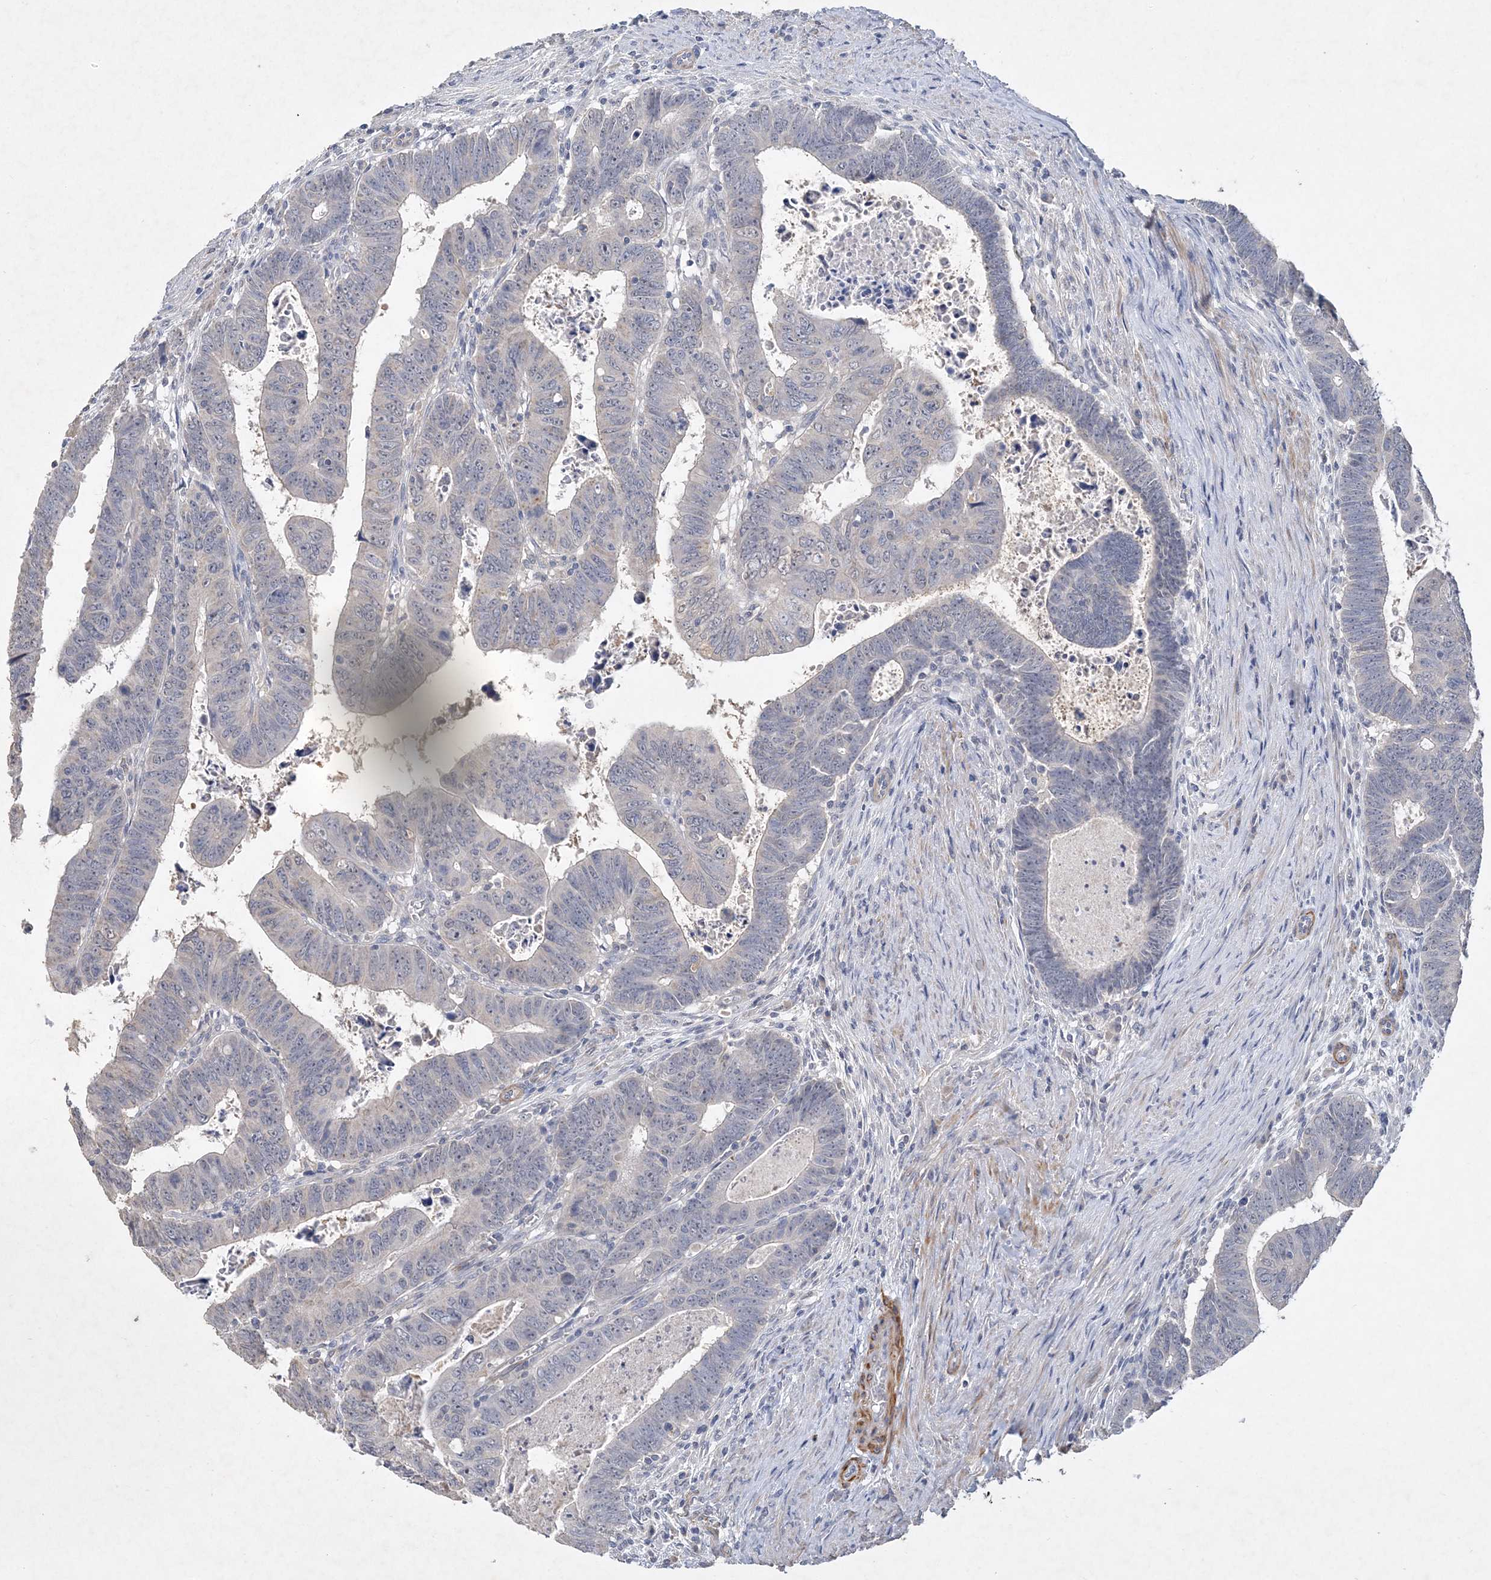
{"staining": {"intensity": "negative", "quantity": "none", "location": "none"}, "tissue": "colorectal cancer", "cell_type": "Tumor cells", "image_type": "cancer", "snomed": [{"axis": "morphology", "description": "Normal tissue, NOS"}, {"axis": "morphology", "description": "Adenocarcinoma, NOS"}, {"axis": "topography", "description": "Rectum"}], "caption": "Colorectal cancer (adenocarcinoma) was stained to show a protein in brown. There is no significant positivity in tumor cells. (DAB (3,3'-diaminobenzidine) IHC with hematoxylin counter stain).", "gene": "C11orf58", "patient": {"sex": "female", "age": 65}}